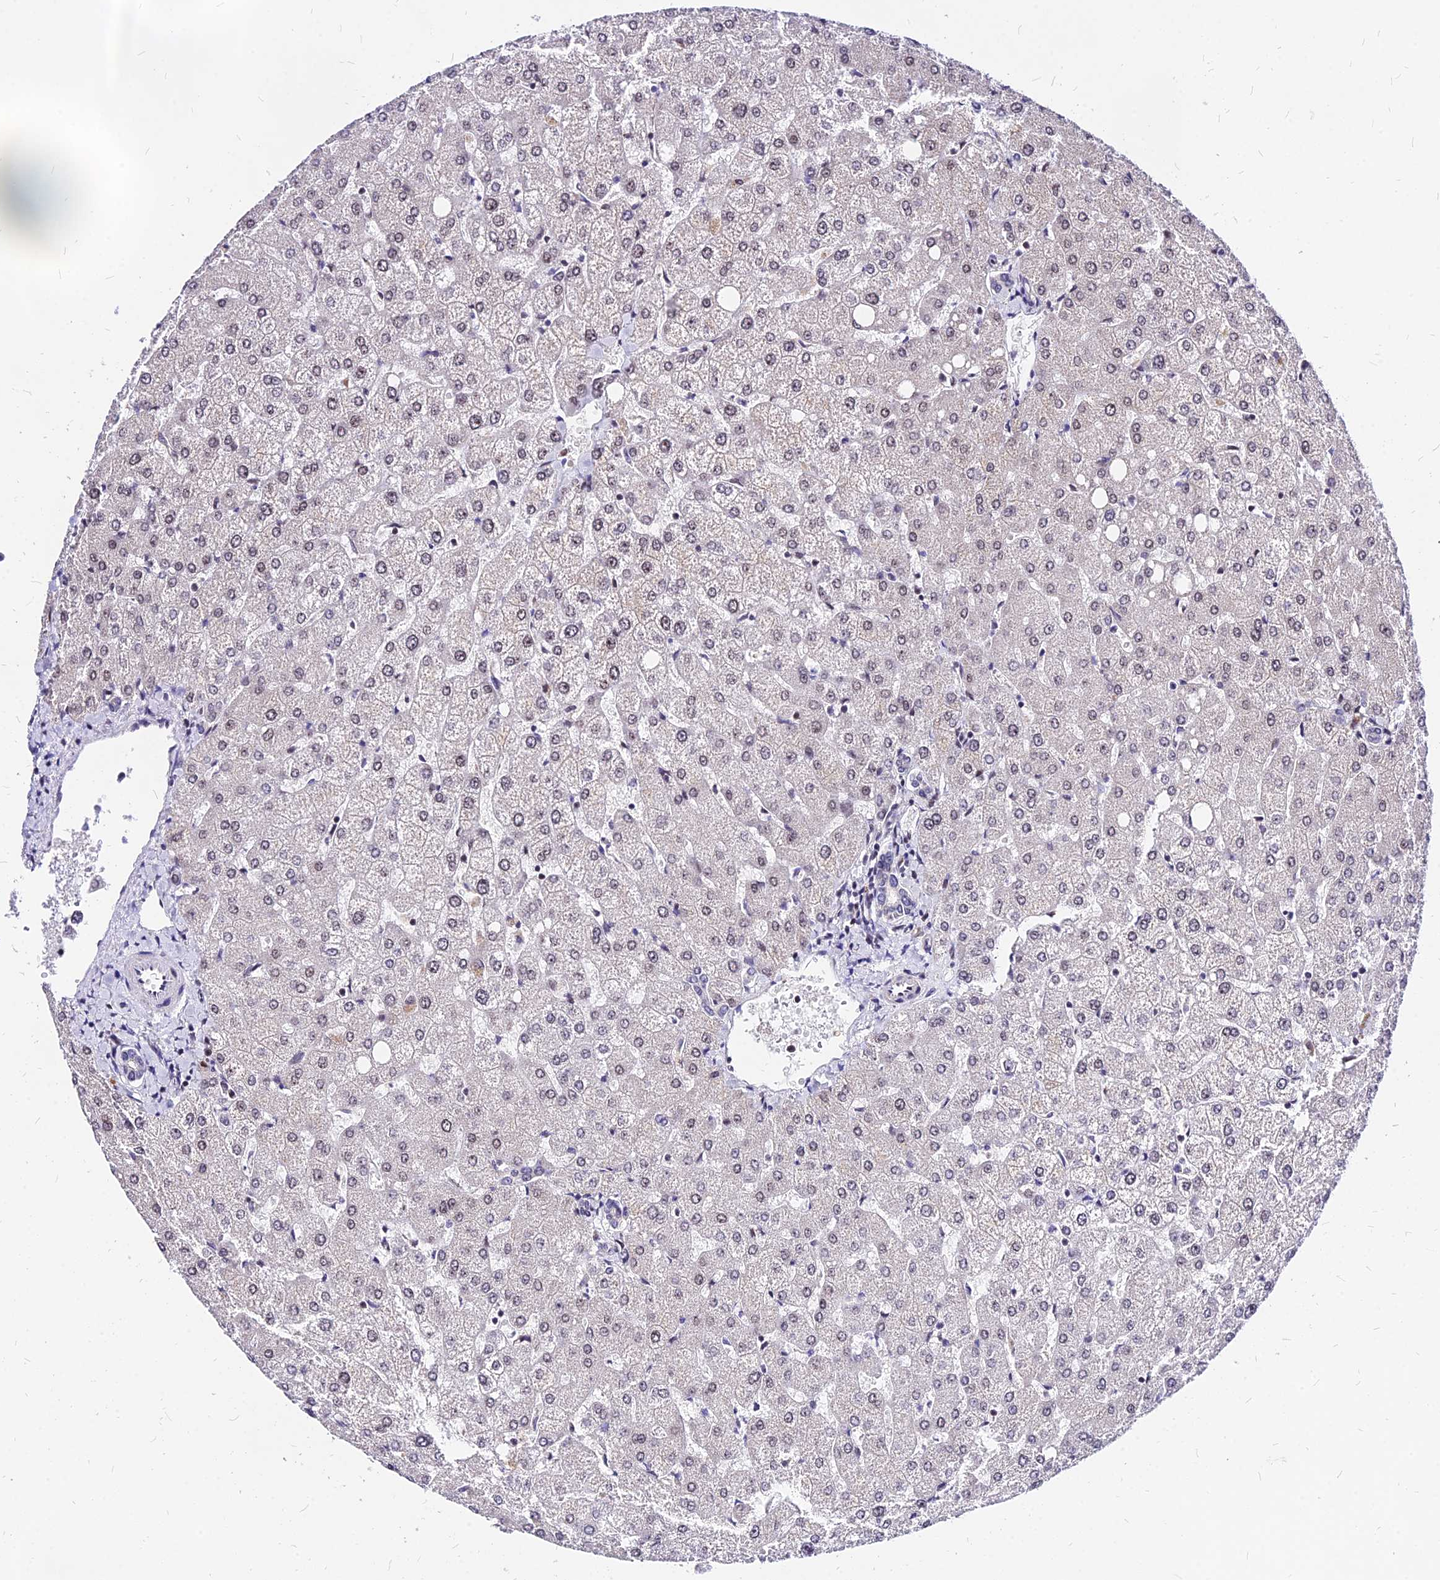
{"staining": {"intensity": "negative", "quantity": "none", "location": "none"}, "tissue": "liver", "cell_type": "Cholangiocytes", "image_type": "normal", "snomed": [{"axis": "morphology", "description": "Normal tissue, NOS"}, {"axis": "topography", "description": "Liver"}], "caption": "Immunohistochemistry (IHC) micrograph of benign liver stained for a protein (brown), which demonstrates no expression in cholangiocytes. (Stains: DAB (3,3'-diaminobenzidine) immunohistochemistry with hematoxylin counter stain, Microscopy: brightfield microscopy at high magnification).", "gene": "DDX55", "patient": {"sex": "female", "age": 54}}